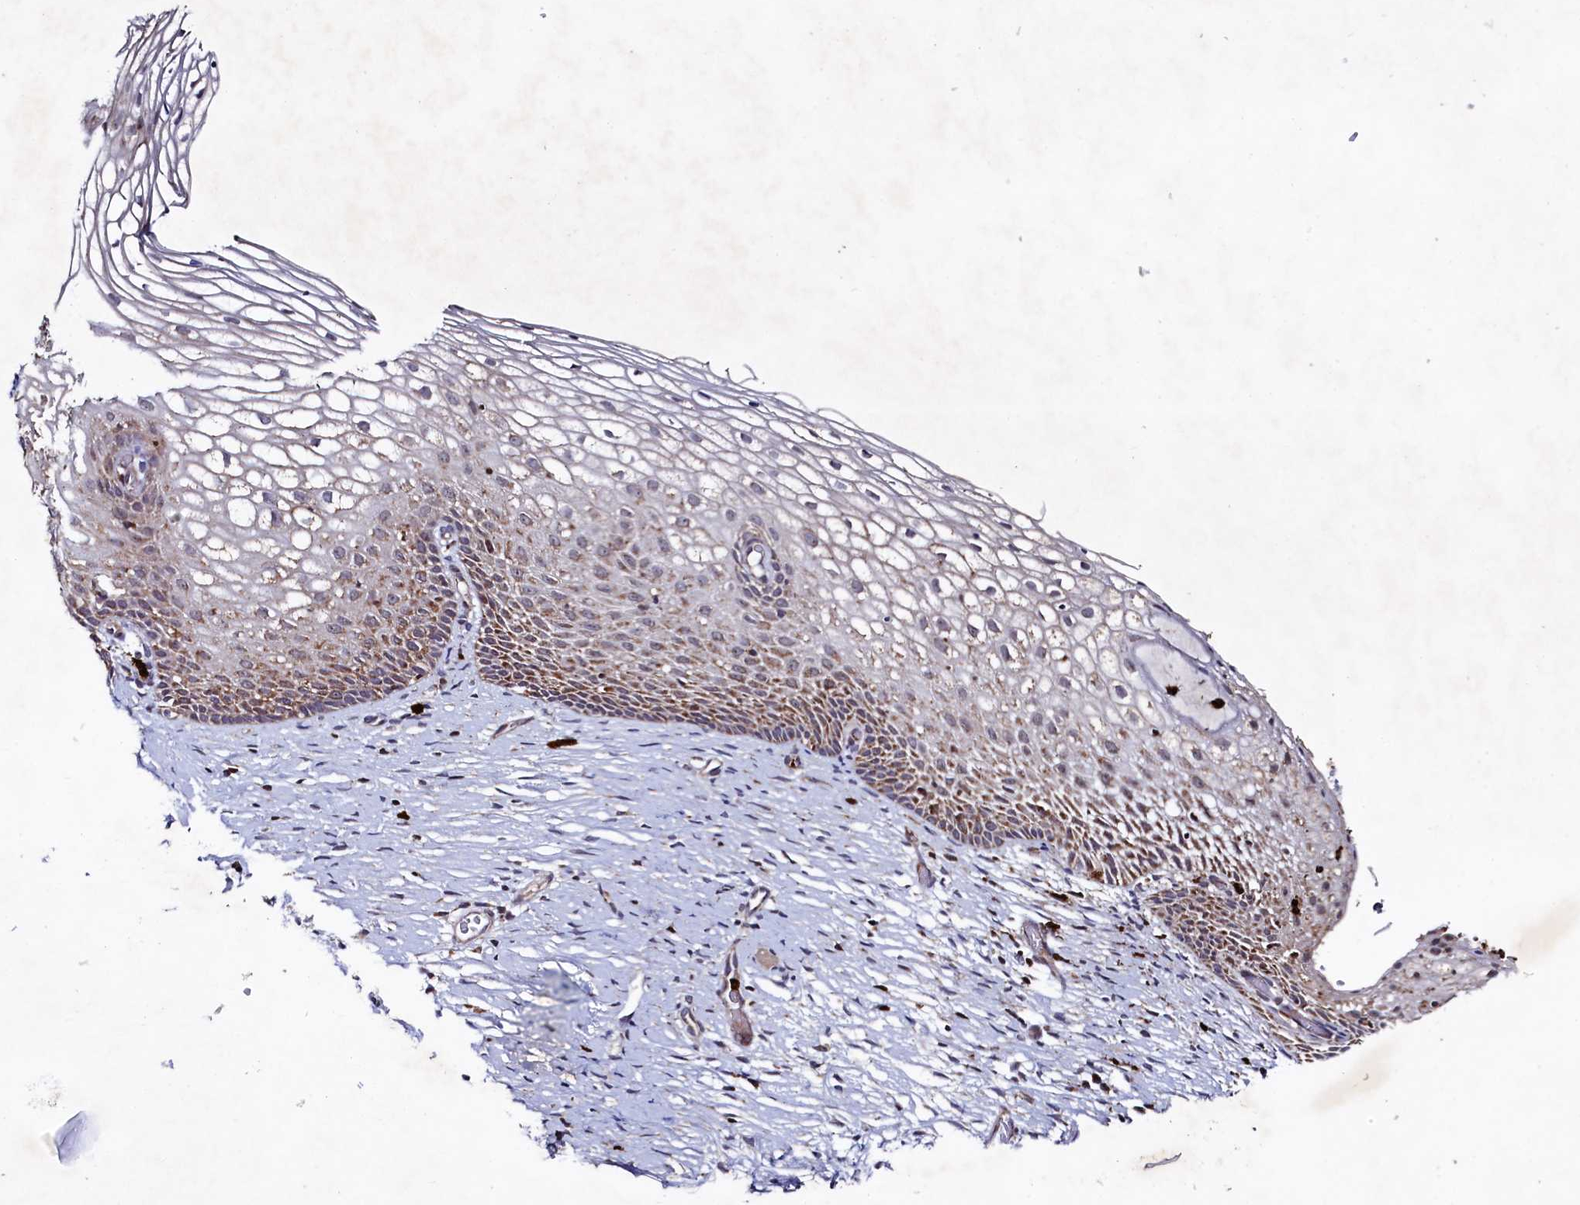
{"staining": {"intensity": "moderate", "quantity": "25%-75%", "location": "cytoplasmic/membranous"}, "tissue": "cervix", "cell_type": "Glandular cells", "image_type": "normal", "snomed": [{"axis": "morphology", "description": "Normal tissue, NOS"}, {"axis": "topography", "description": "Cervix"}], "caption": "Protein staining of unremarkable cervix demonstrates moderate cytoplasmic/membranous positivity in about 25%-75% of glandular cells.", "gene": "CHCHD1", "patient": {"sex": "female", "age": 33}}